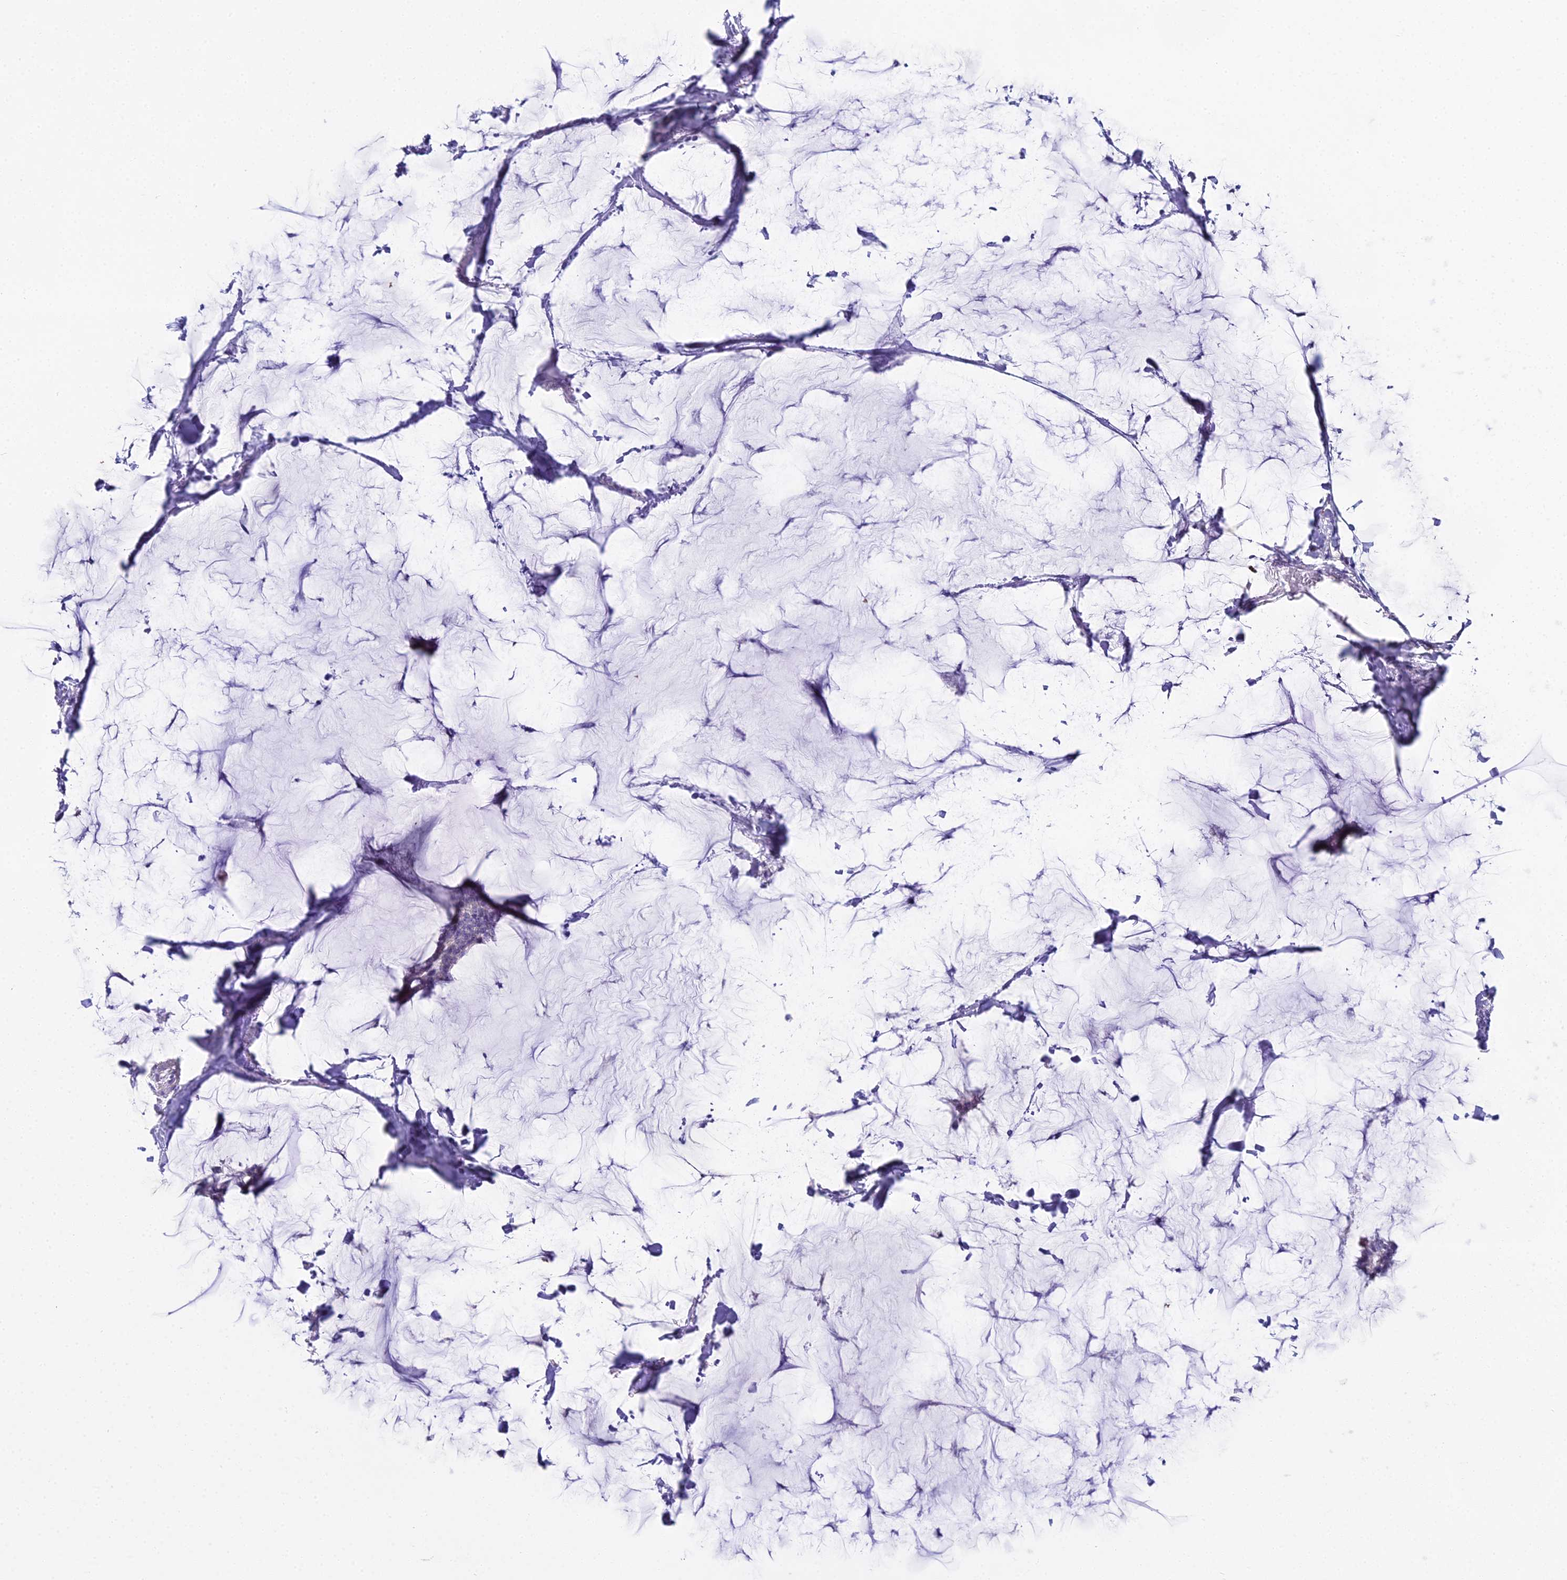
{"staining": {"intensity": "negative", "quantity": "none", "location": "none"}, "tissue": "breast cancer", "cell_type": "Tumor cells", "image_type": "cancer", "snomed": [{"axis": "morphology", "description": "Duct carcinoma"}, {"axis": "topography", "description": "Breast"}], "caption": "Tumor cells show no significant protein staining in breast cancer.", "gene": "CGB2", "patient": {"sex": "female", "age": 93}}